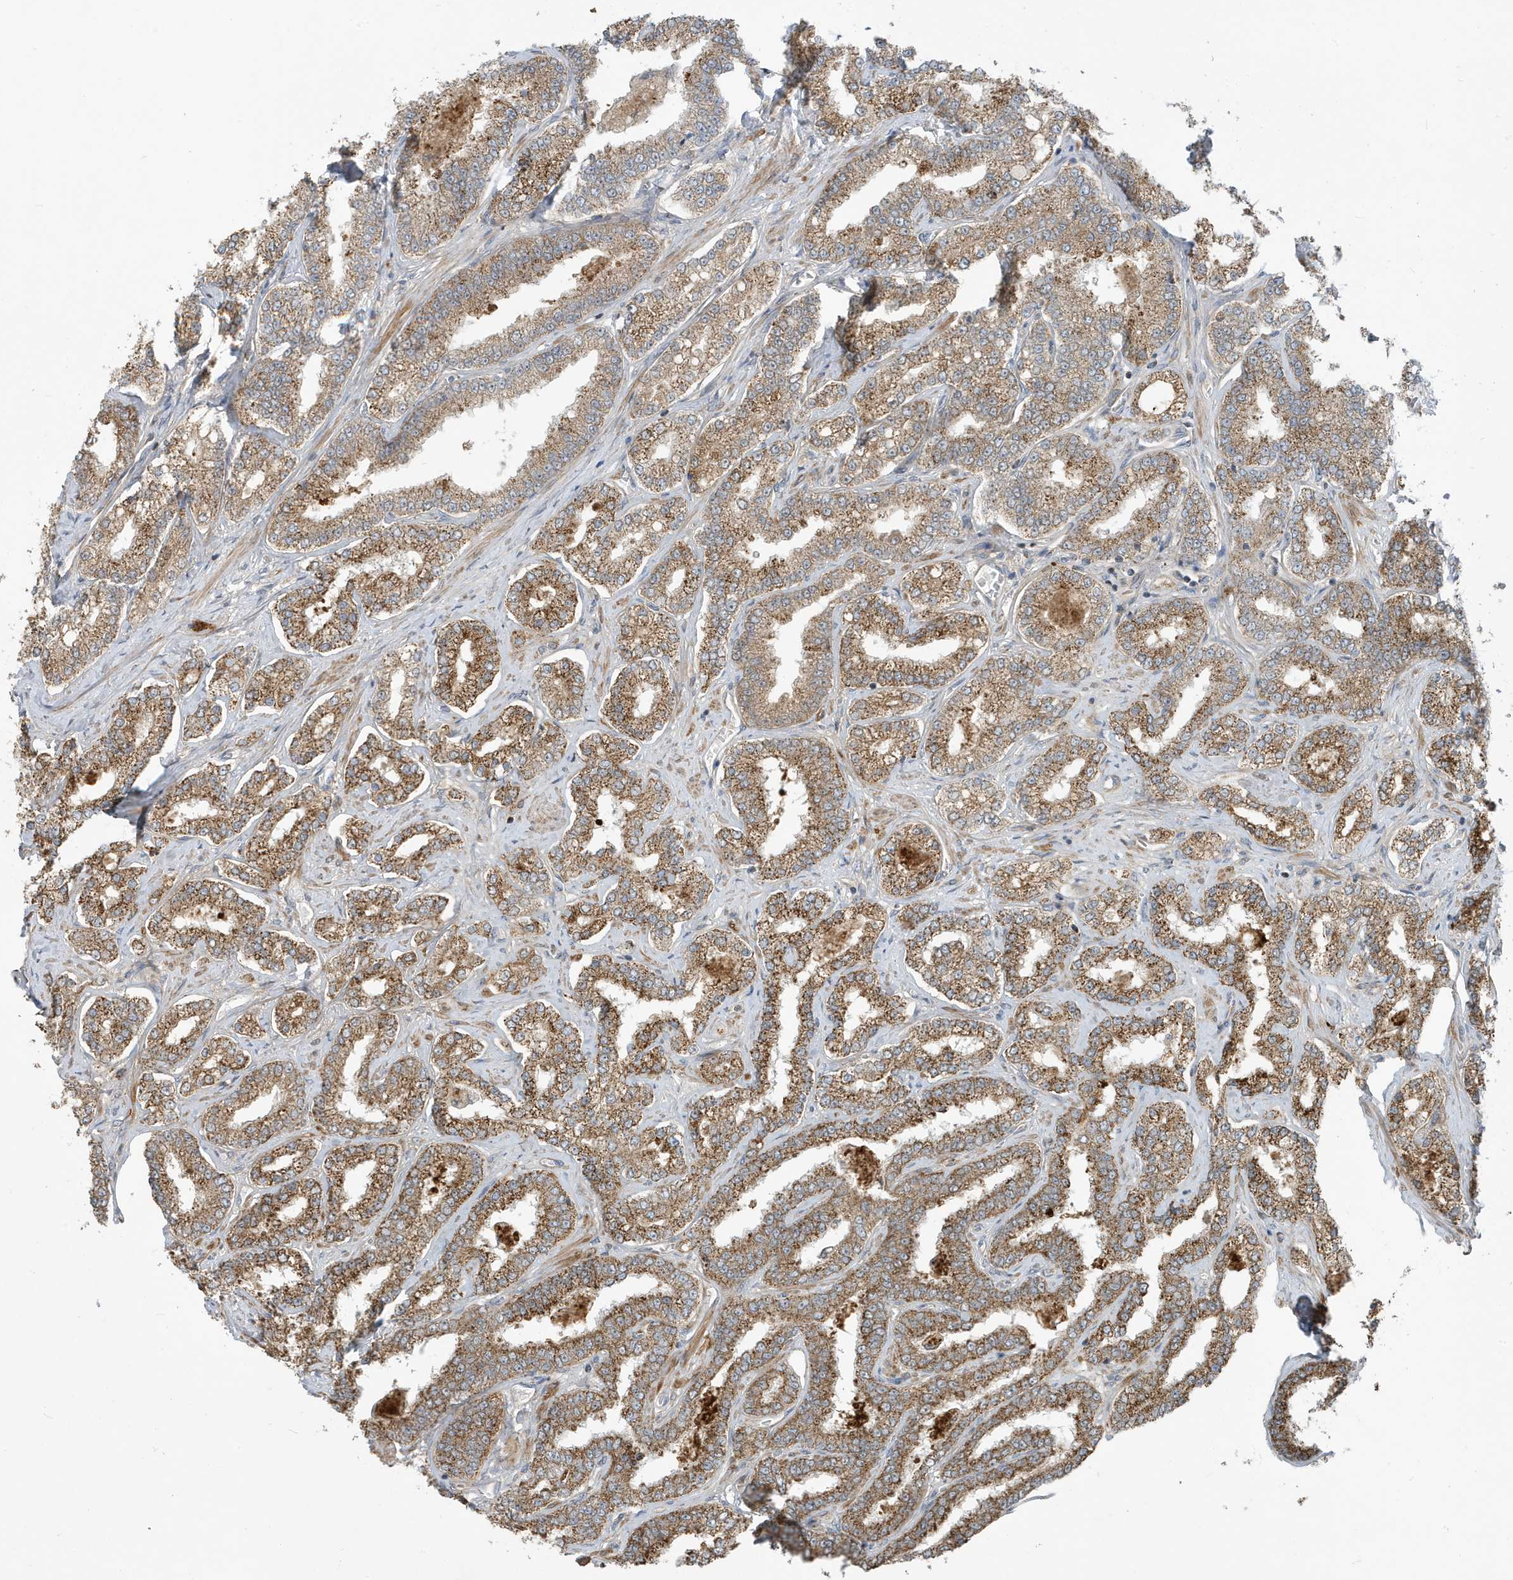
{"staining": {"intensity": "strong", "quantity": ">75%", "location": "cytoplasmic/membranous"}, "tissue": "prostate cancer", "cell_type": "Tumor cells", "image_type": "cancer", "snomed": [{"axis": "morphology", "description": "Normal tissue, NOS"}, {"axis": "morphology", "description": "Adenocarcinoma, High grade"}, {"axis": "topography", "description": "Prostate"}], "caption": "Immunohistochemistry photomicrograph of neoplastic tissue: human prostate high-grade adenocarcinoma stained using immunohistochemistry (IHC) displays high levels of strong protein expression localized specifically in the cytoplasmic/membranous of tumor cells, appearing as a cytoplasmic/membranous brown color.", "gene": "ATP13A5", "patient": {"sex": "male", "age": 83}}